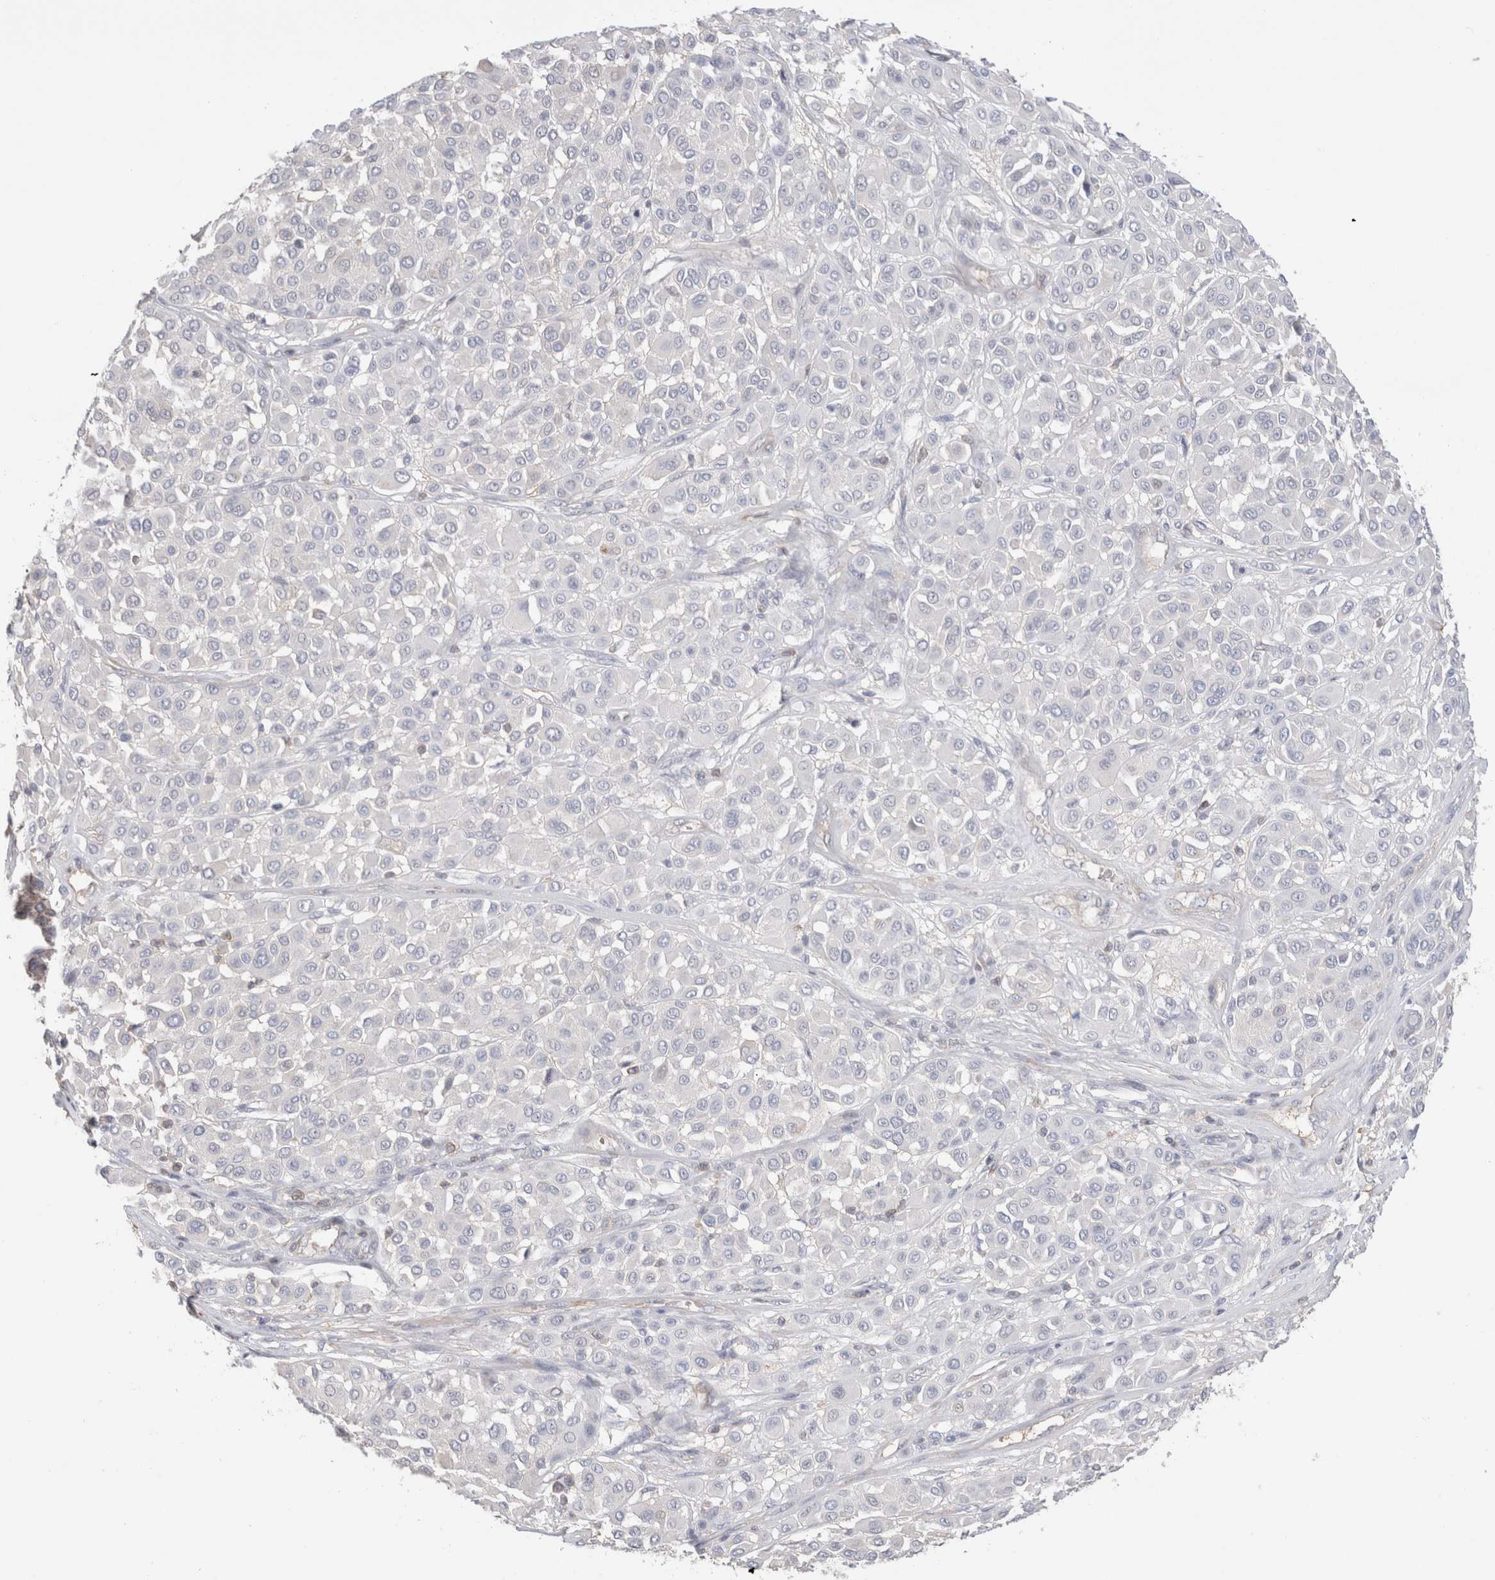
{"staining": {"intensity": "negative", "quantity": "none", "location": "none"}, "tissue": "melanoma", "cell_type": "Tumor cells", "image_type": "cancer", "snomed": [{"axis": "morphology", "description": "Malignant melanoma, Metastatic site"}, {"axis": "topography", "description": "Soft tissue"}], "caption": "Immunohistochemistry (IHC) of malignant melanoma (metastatic site) displays no expression in tumor cells.", "gene": "CAPN2", "patient": {"sex": "male", "age": 41}}